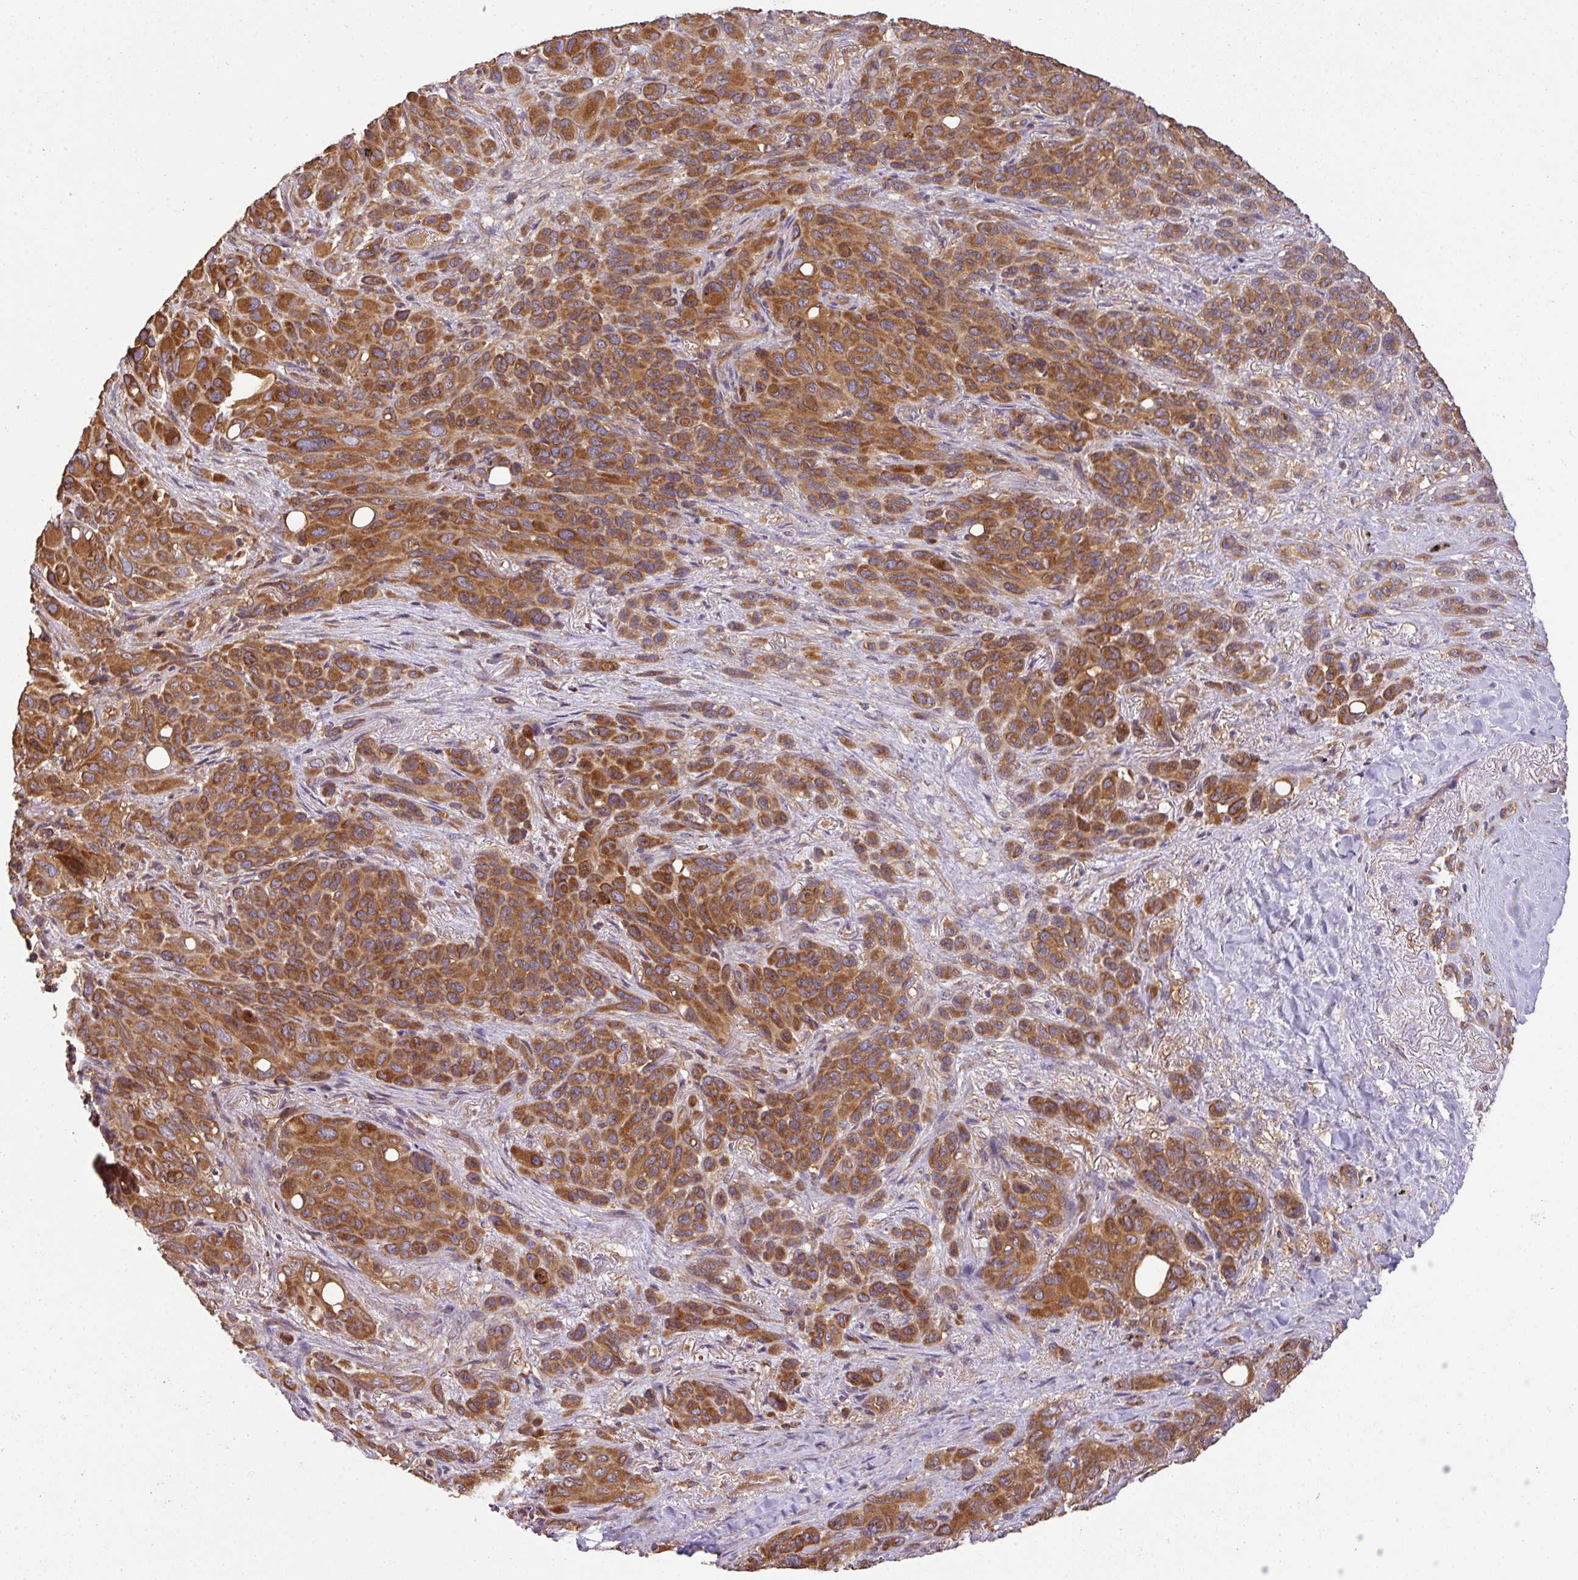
{"staining": {"intensity": "moderate", "quantity": ">75%", "location": "cytoplasmic/membranous"}, "tissue": "melanoma", "cell_type": "Tumor cells", "image_type": "cancer", "snomed": [{"axis": "morphology", "description": "Malignant melanoma, Metastatic site"}, {"axis": "topography", "description": "Lung"}], "caption": "Protein expression analysis of human melanoma reveals moderate cytoplasmic/membranous staining in approximately >75% of tumor cells.", "gene": "GSPT1", "patient": {"sex": "male", "age": 48}}